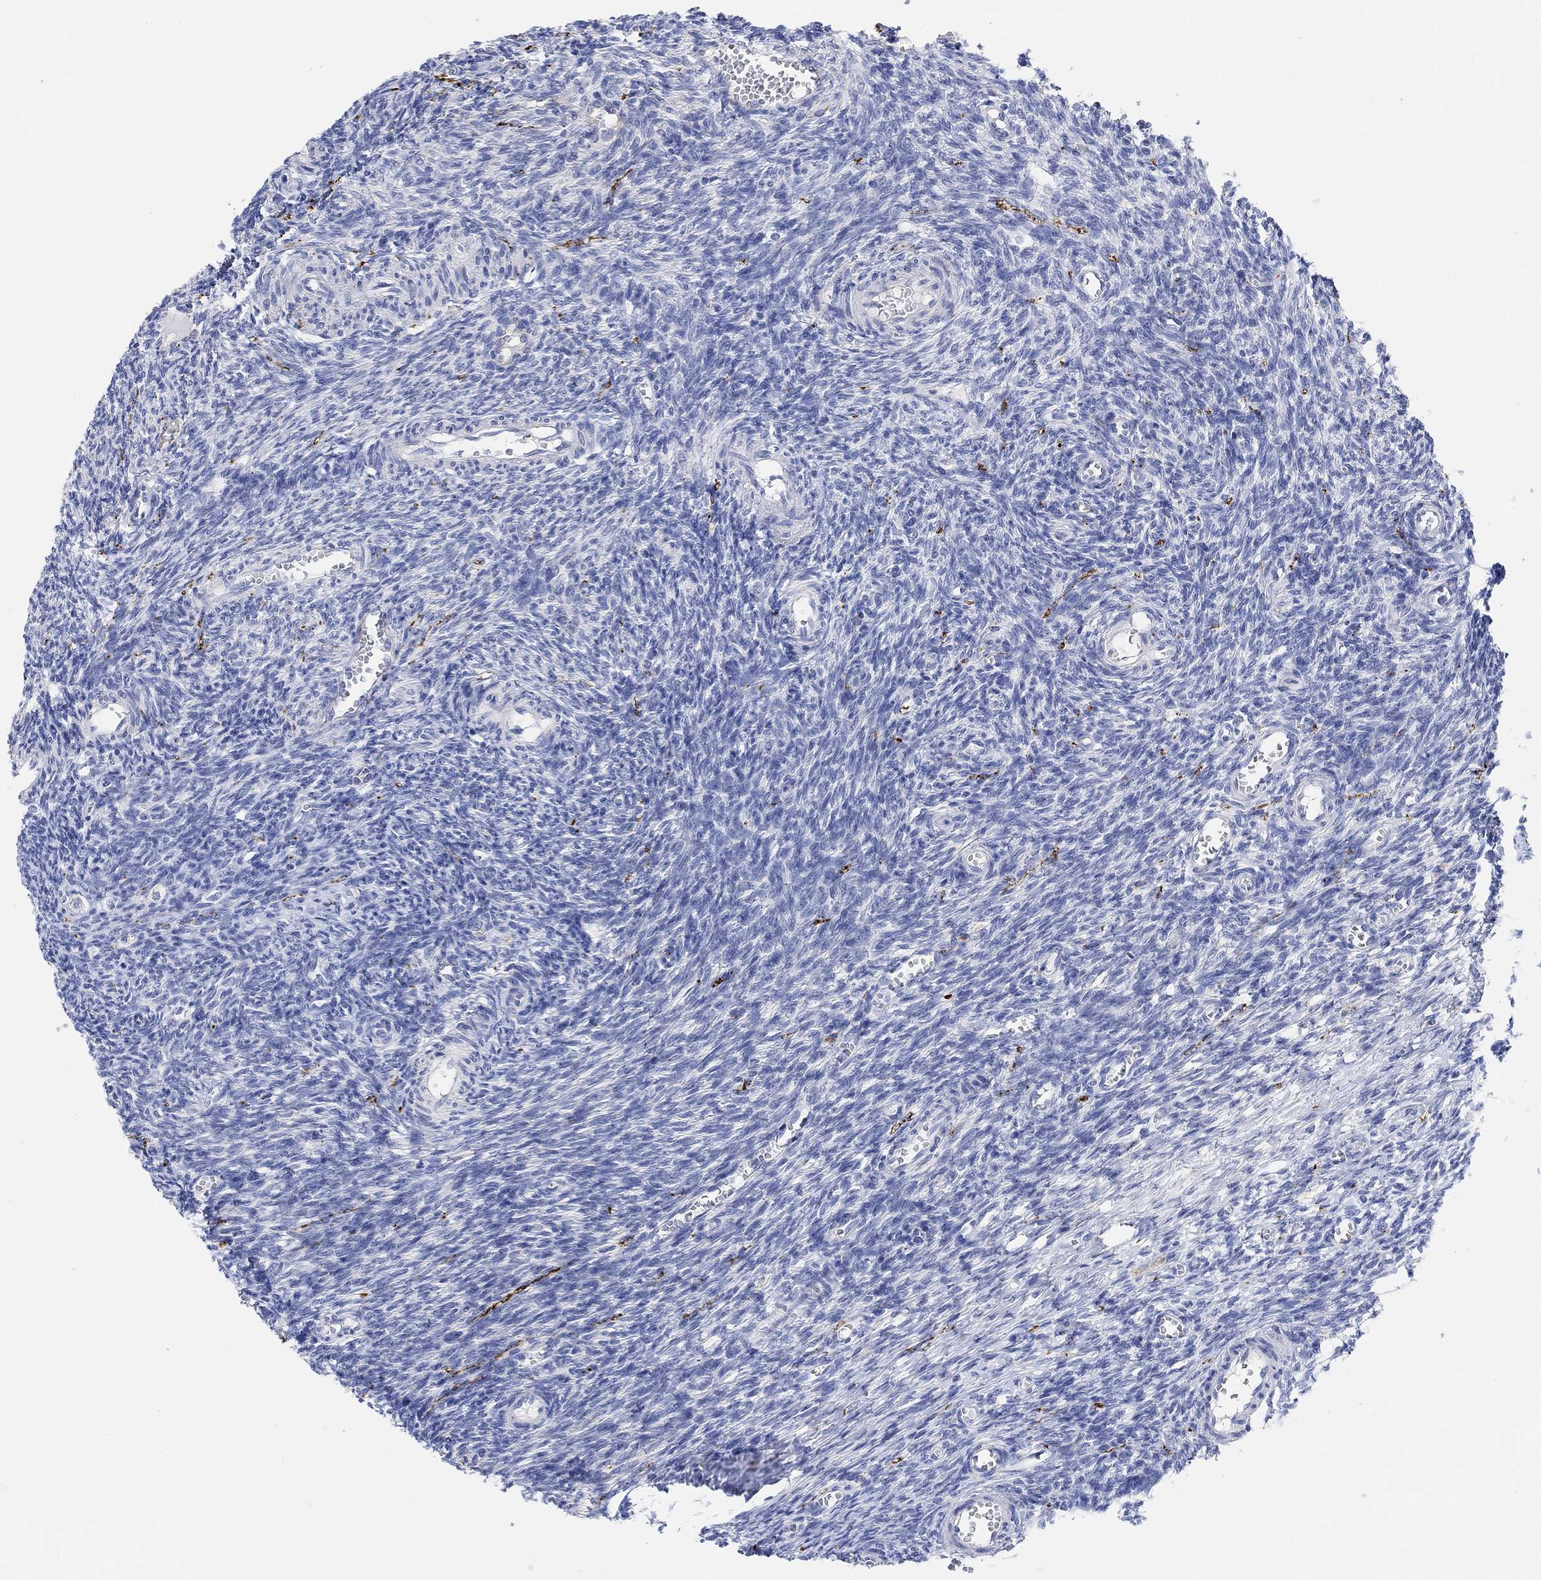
{"staining": {"intensity": "negative", "quantity": "none", "location": "none"}, "tissue": "ovary", "cell_type": "Follicle cells", "image_type": "normal", "snomed": [{"axis": "morphology", "description": "Normal tissue, NOS"}, {"axis": "topography", "description": "Ovary"}], "caption": "This is a histopathology image of immunohistochemistry staining of unremarkable ovary, which shows no expression in follicle cells. The staining is performed using DAB (3,3'-diaminobenzidine) brown chromogen with nuclei counter-stained in using hematoxylin.", "gene": "VAT1L", "patient": {"sex": "female", "age": 27}}